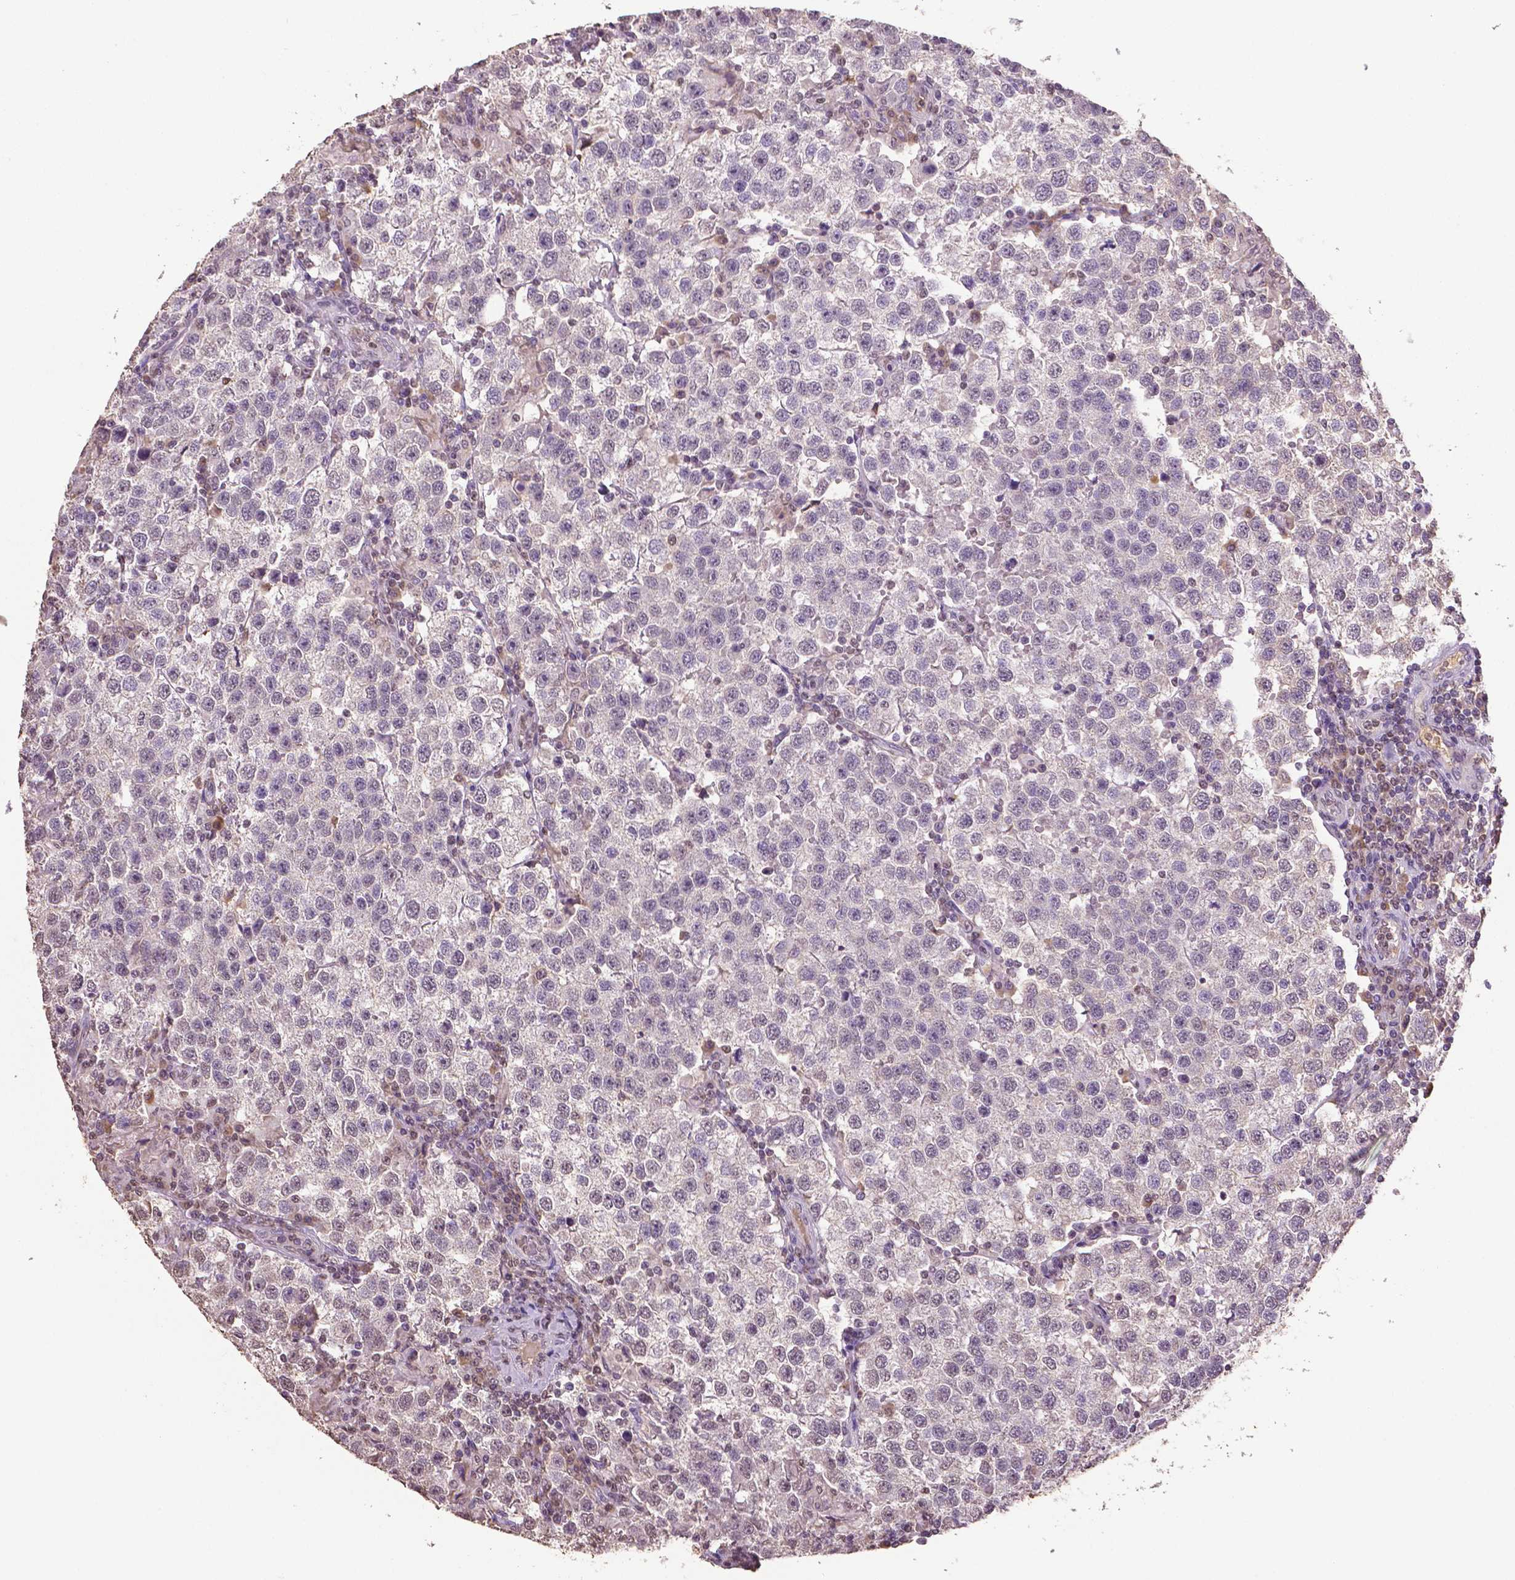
{"staining": {"intensity": "negative", "quantity": "none", "location": "none"}, "tissue": "testis cancer", "cell_type": "Tumor cells", "image_type": "cancer", "snomed": [{"axis": "morphology", "description": "Seminoma, NOS"}, {"axis": "topography", "description": "Testis"}], "caption": "Image shows no significant protein positivity in tumor cells of testis cancer (seminoma).", "gene": "RUNX3", "patient": {"sex": "male", "age": 37}}